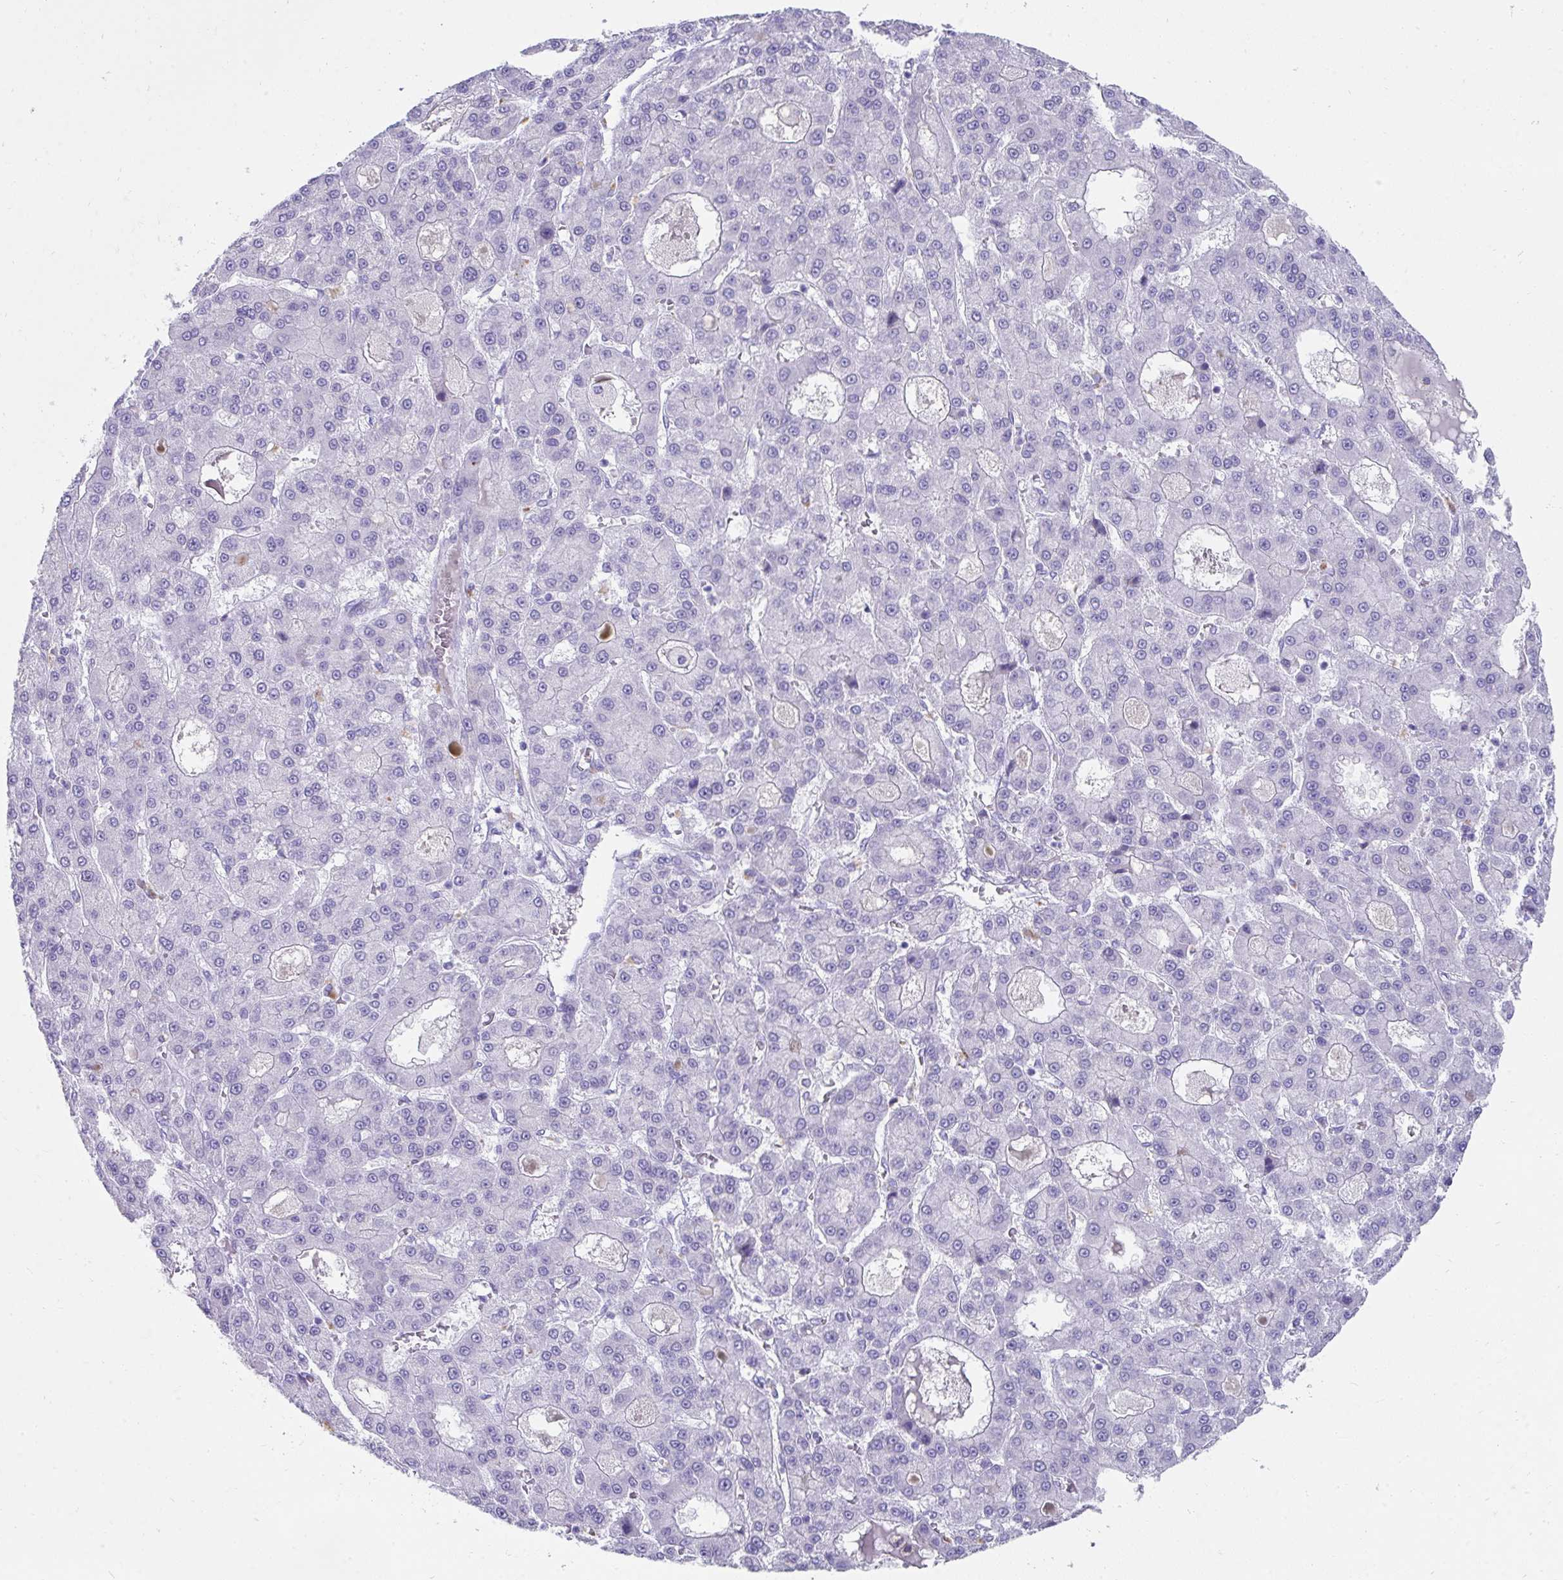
{"staining": {"intensity": "negative", "quantity": "none", "location": "none"}, "tissue": "liver cancer", "cell_type": "Tumor cells", "image_type": "cancer", "snomed": [{"axis": "morphology", "description": "Carcinoma, Hepatocellular, NOS"}, {"axis": "topography", "description": "Liver"}], "caption": "Human liver cancer stained for a protein using immunohistochemistry (IHC) exhibits no expression in tumor cells.", "gene": "SEC14L3", "patient": {"sex": "male", "age": 70}}